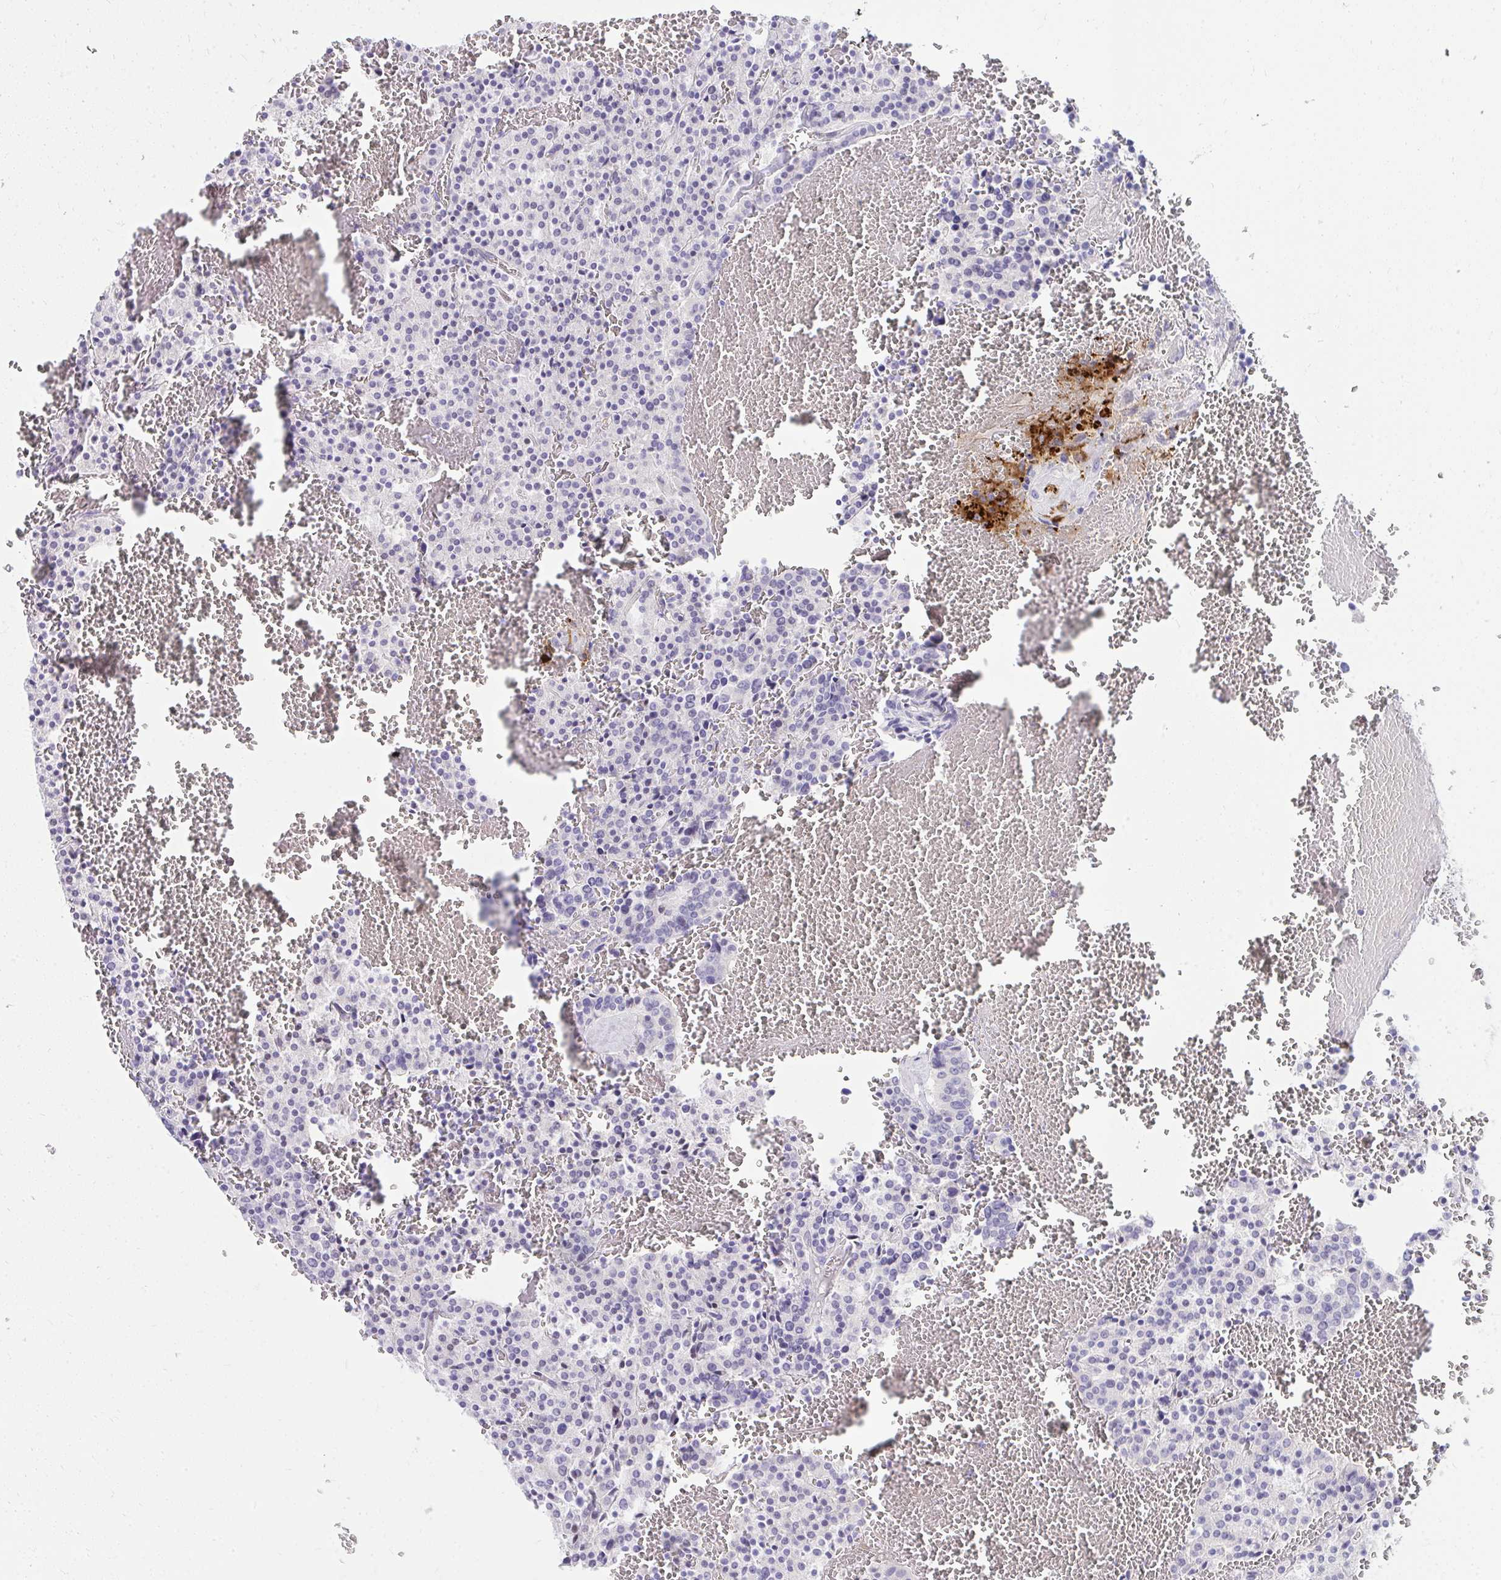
{"staining": {"intensity": "negative", "quantity": "none", "location": "none"}, "tissue": "carcinoid", "cell_type": "Tumor cells", "image_type": "cancer", "snomed": [{"axis": "morphology", "description": "Carcinoid, malignant, NOS"}, {"axis": "topography", "description": "Lung"}], "caption": "Immunohistochemical staining of malignant carcinoid reveals no significant staining in tumor cells.", "gene": "LRRC36", "patient": {"sex": "male", "age": 70}}